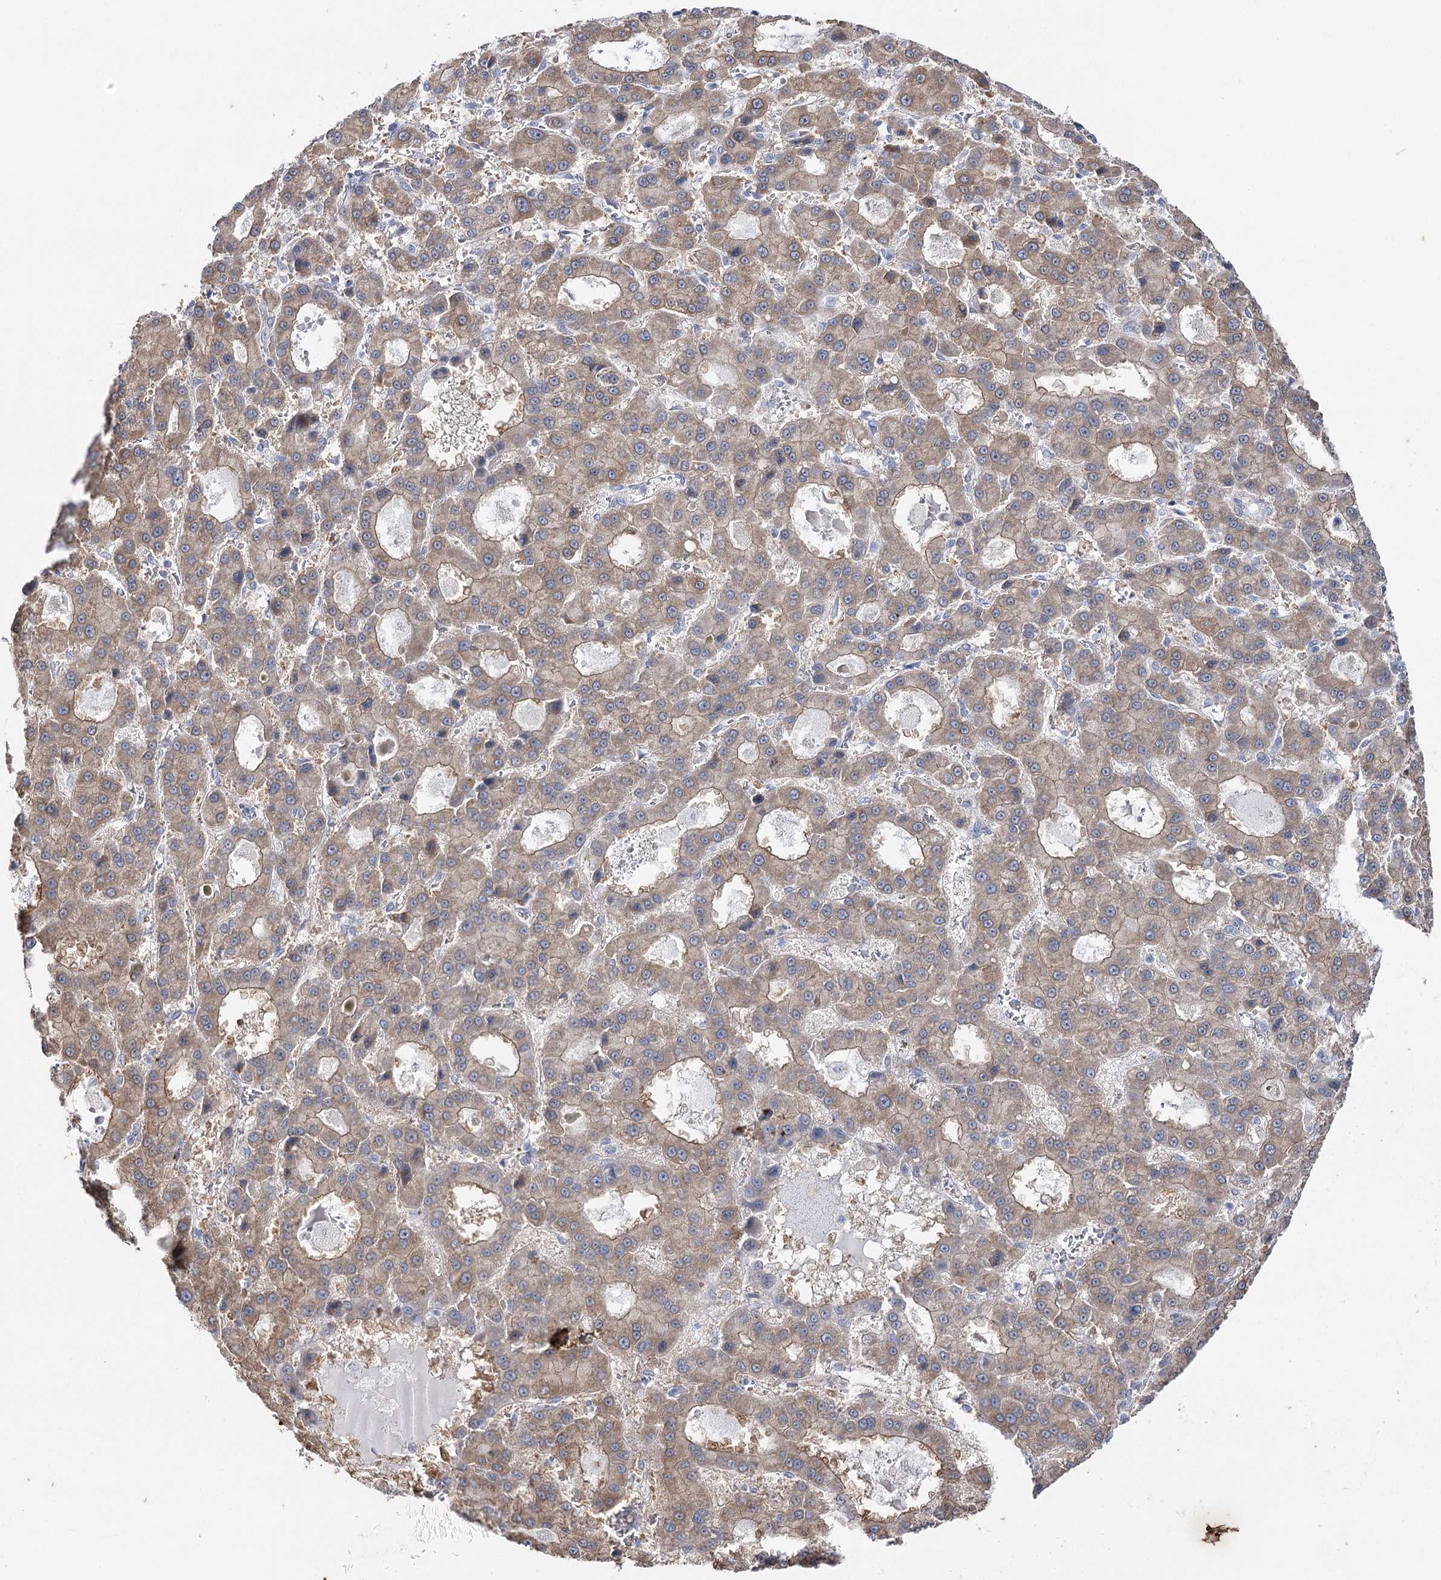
{"staining": {"intensity": "weak", "quantity": ">75%", "location": "cytoplasmic/membranous"}, "tissue": "liver cancer", "cell_type": "Tumor cells", "image_type": "cancer", "snomed": [{"axis": "morphology", "description": "Carcinoma, Hepatocellular, NOS"}, {"axis": "topography", "description": "Liver"}], "caption": "A low amount of weak cytoplasmic/membranous positivity is appreciated in about >75% of tumor cells in liver cancer (hepatocellular carcinoma) tissue.", "gene": "AGXT2", "patient": {"sex": "male", "age": 70}}